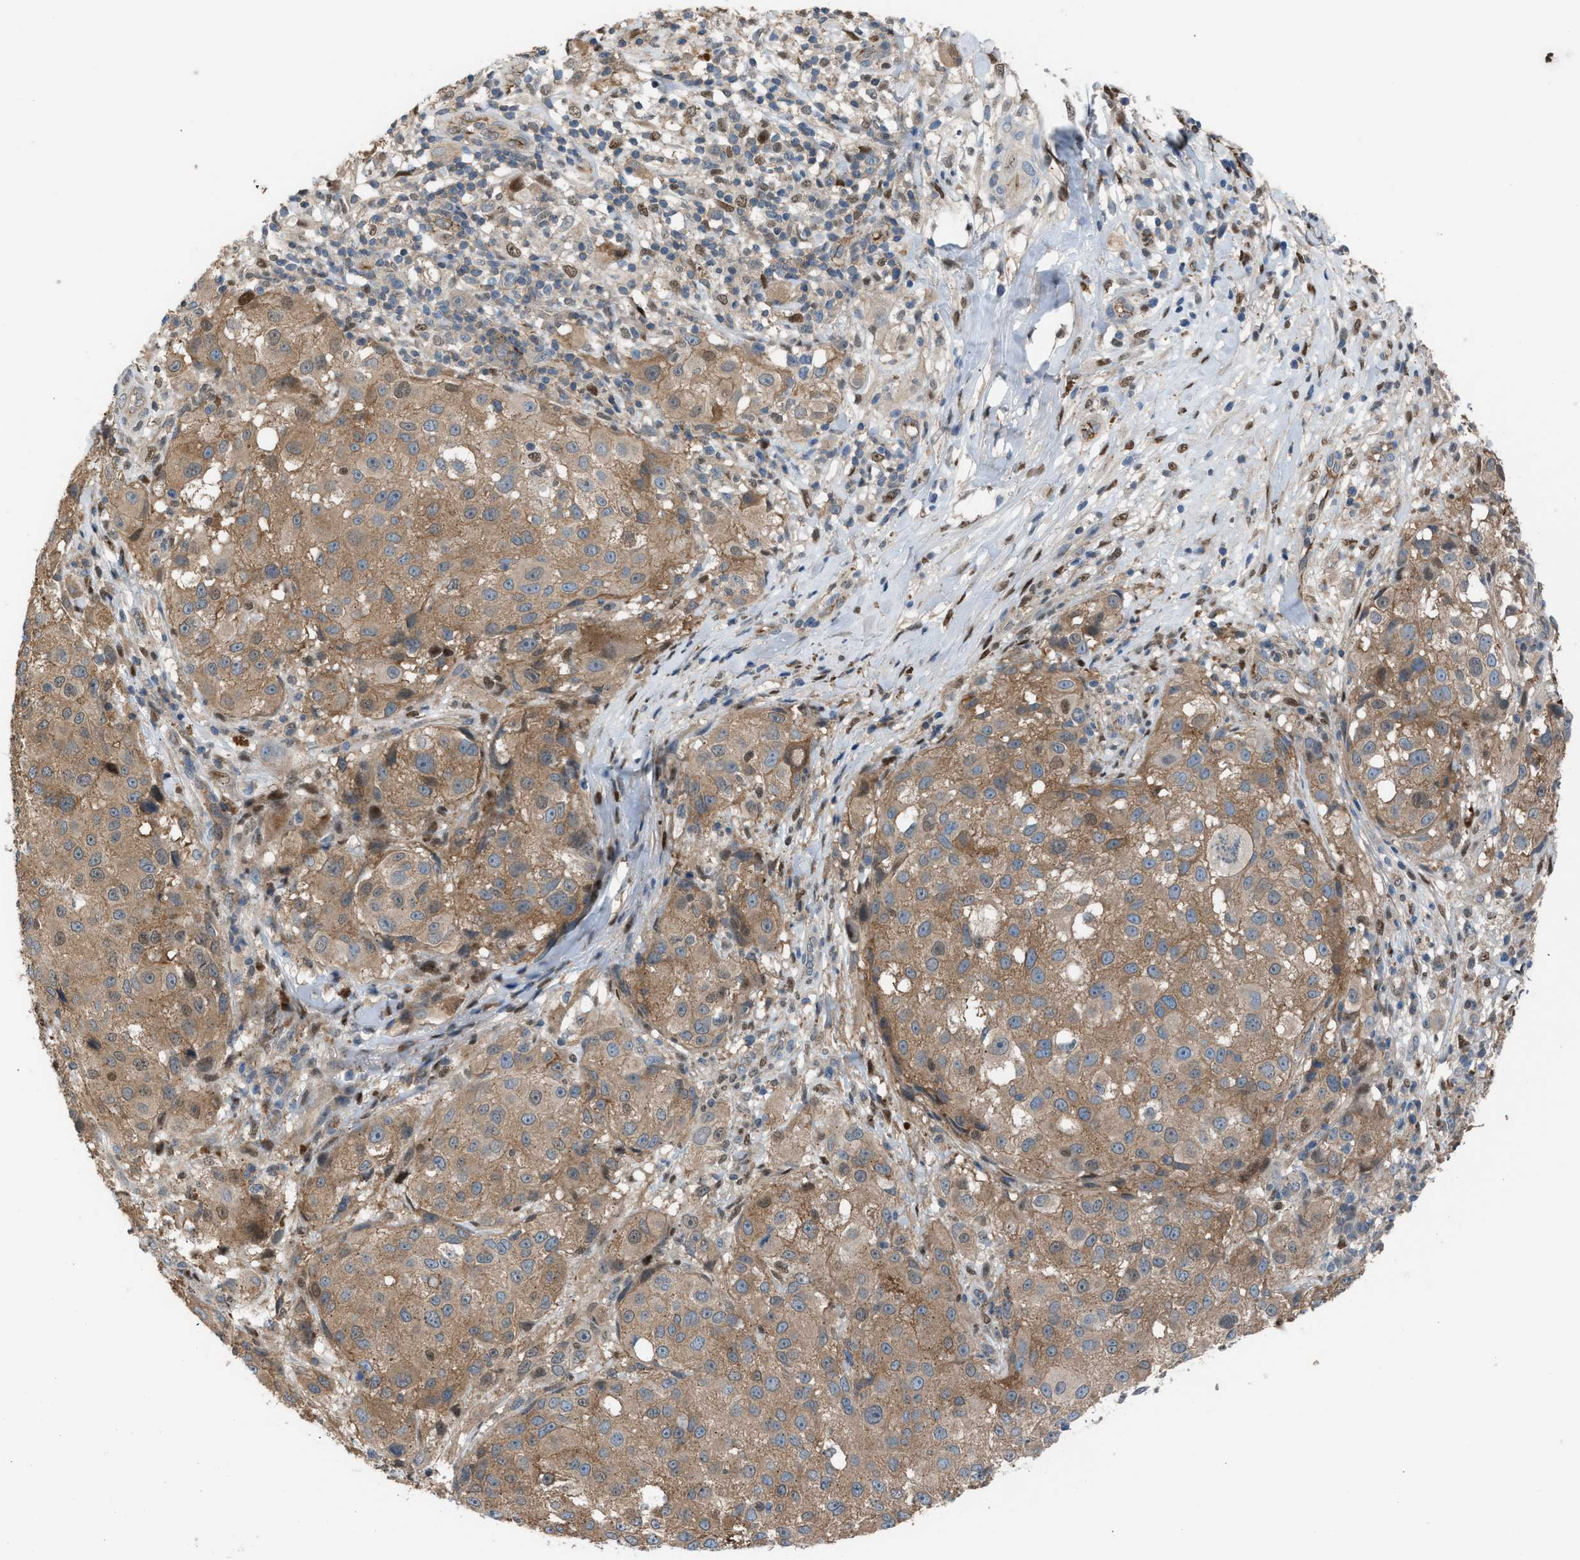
{"staining": {"intensity": "moderate", "quantity": ">75%", "location": "cytoplasmic/membranous"}, "tissue": "melanoma", "cell_type": "Tumor cells", "image_type": "cancer", "snomed": [{"axis": "morphology", "description": "Necrosis, NOS"}, {"axis": "morphology", "description": "Malignant melanoma, NOS"}, {"axis": "topography", "description": "Skin"}], "caption": "IHC histopathology image of malignant melanoma stained for a protein (brown), which reveals medium levels of moderate cytoplasmic/membranous staining in approximately >75% of tumor cells.", "gene": "CRTC1", "patient": {"sex": "female", "age": 87}}